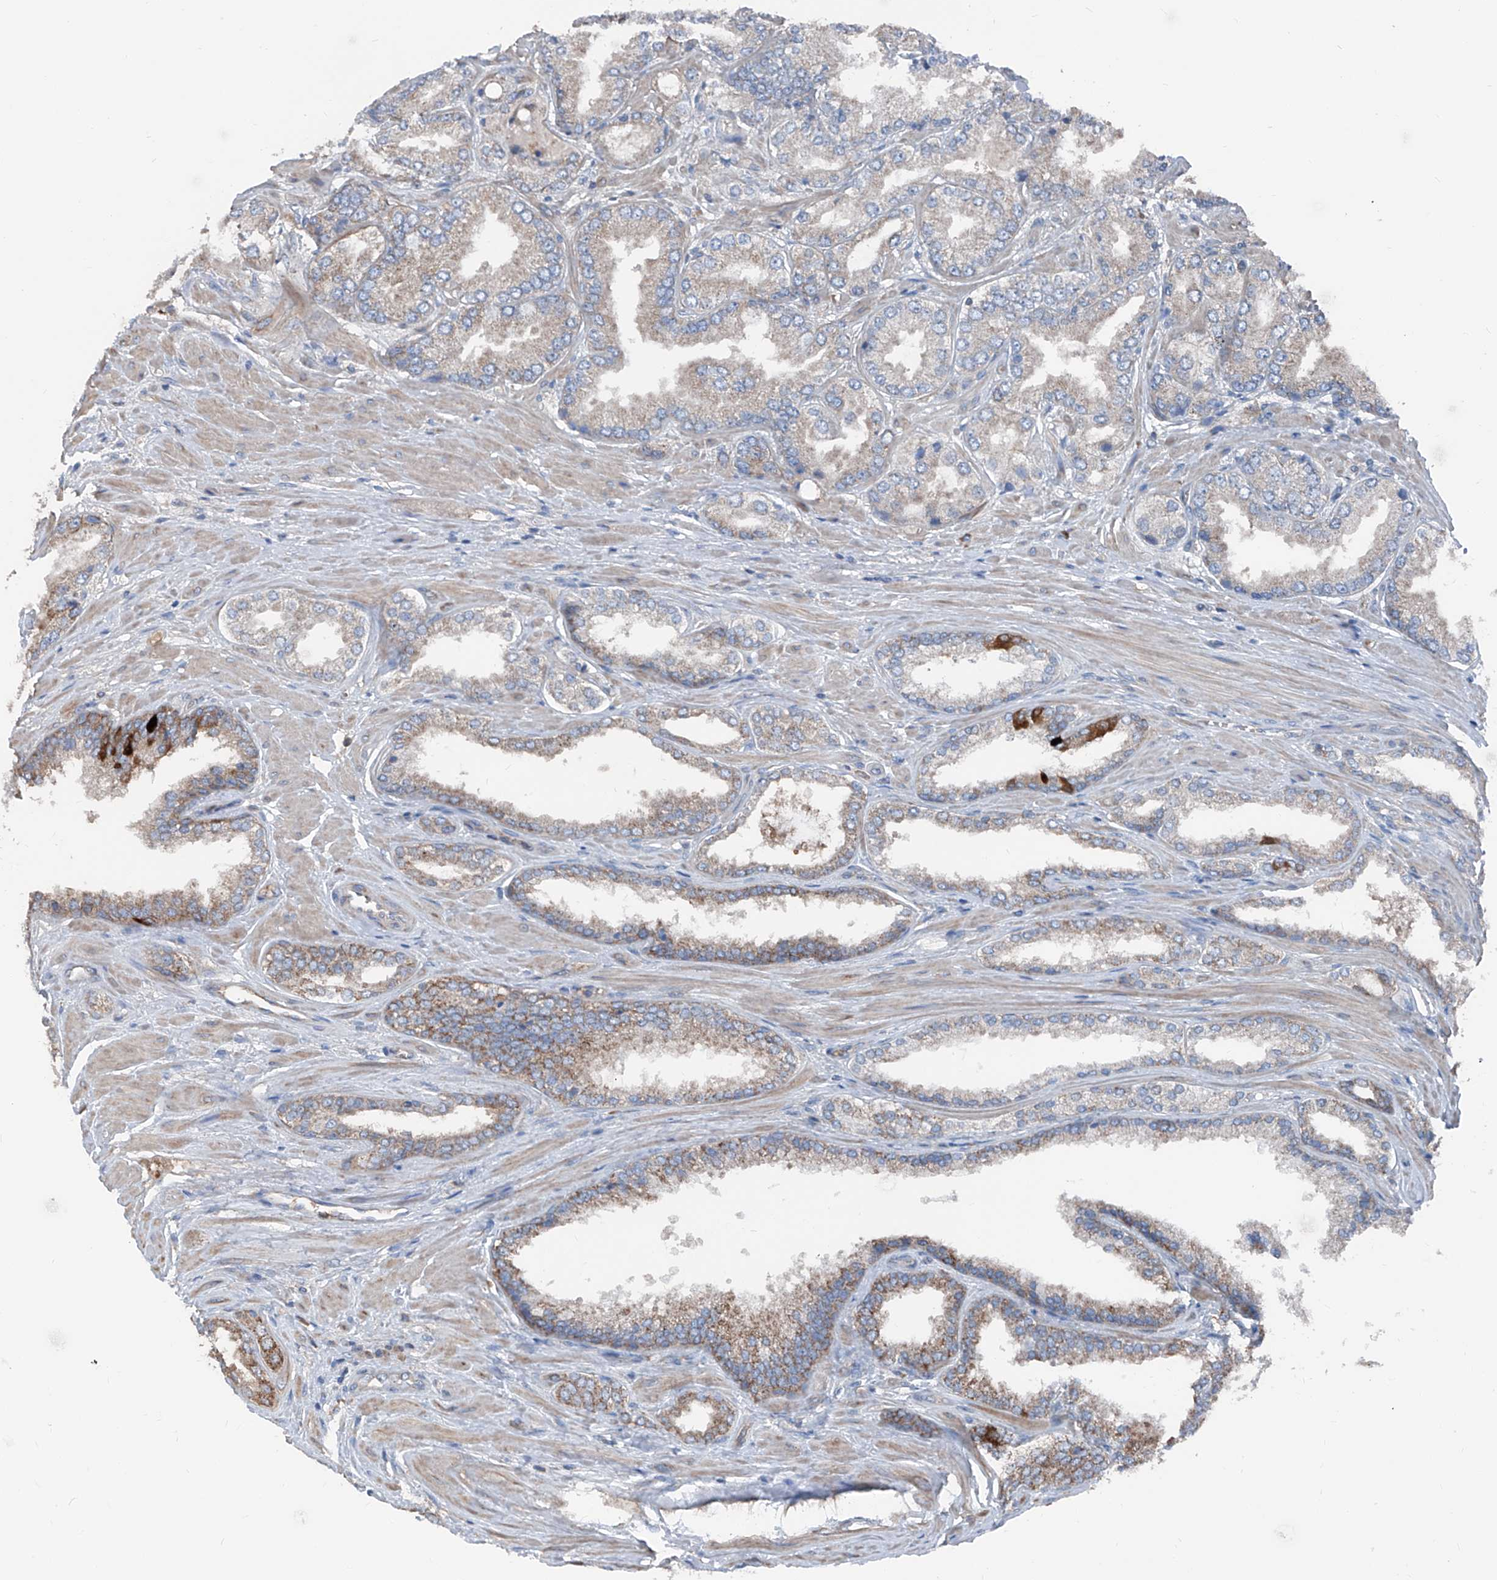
{"staining": {"intensity": "moderate", "quantity": "<25%", "location": "cytoplasmic/membranous"}, "tissue": "prostate cancer", "cell_type": "Tumor cells", "image_type": "cancer", "snomed": [{"axis": "morphology", "description": "Adenocarcinoma, Low grade"}, {"axis": "topography", "description": "Prostate"}], "caption": "Prostate cancer (low-grade adenocarcinoma) stained with DAB (3,3'-diaminobenzidine) IHC shows low levels of moderate cytoplasmic/membranous staining in about <25% of tumor cells. (brown staining indicates protein expression, while blue staining denotes nuclei).", "gene": "GPAT3", "patient": {"sex": "male", "age": 62}}